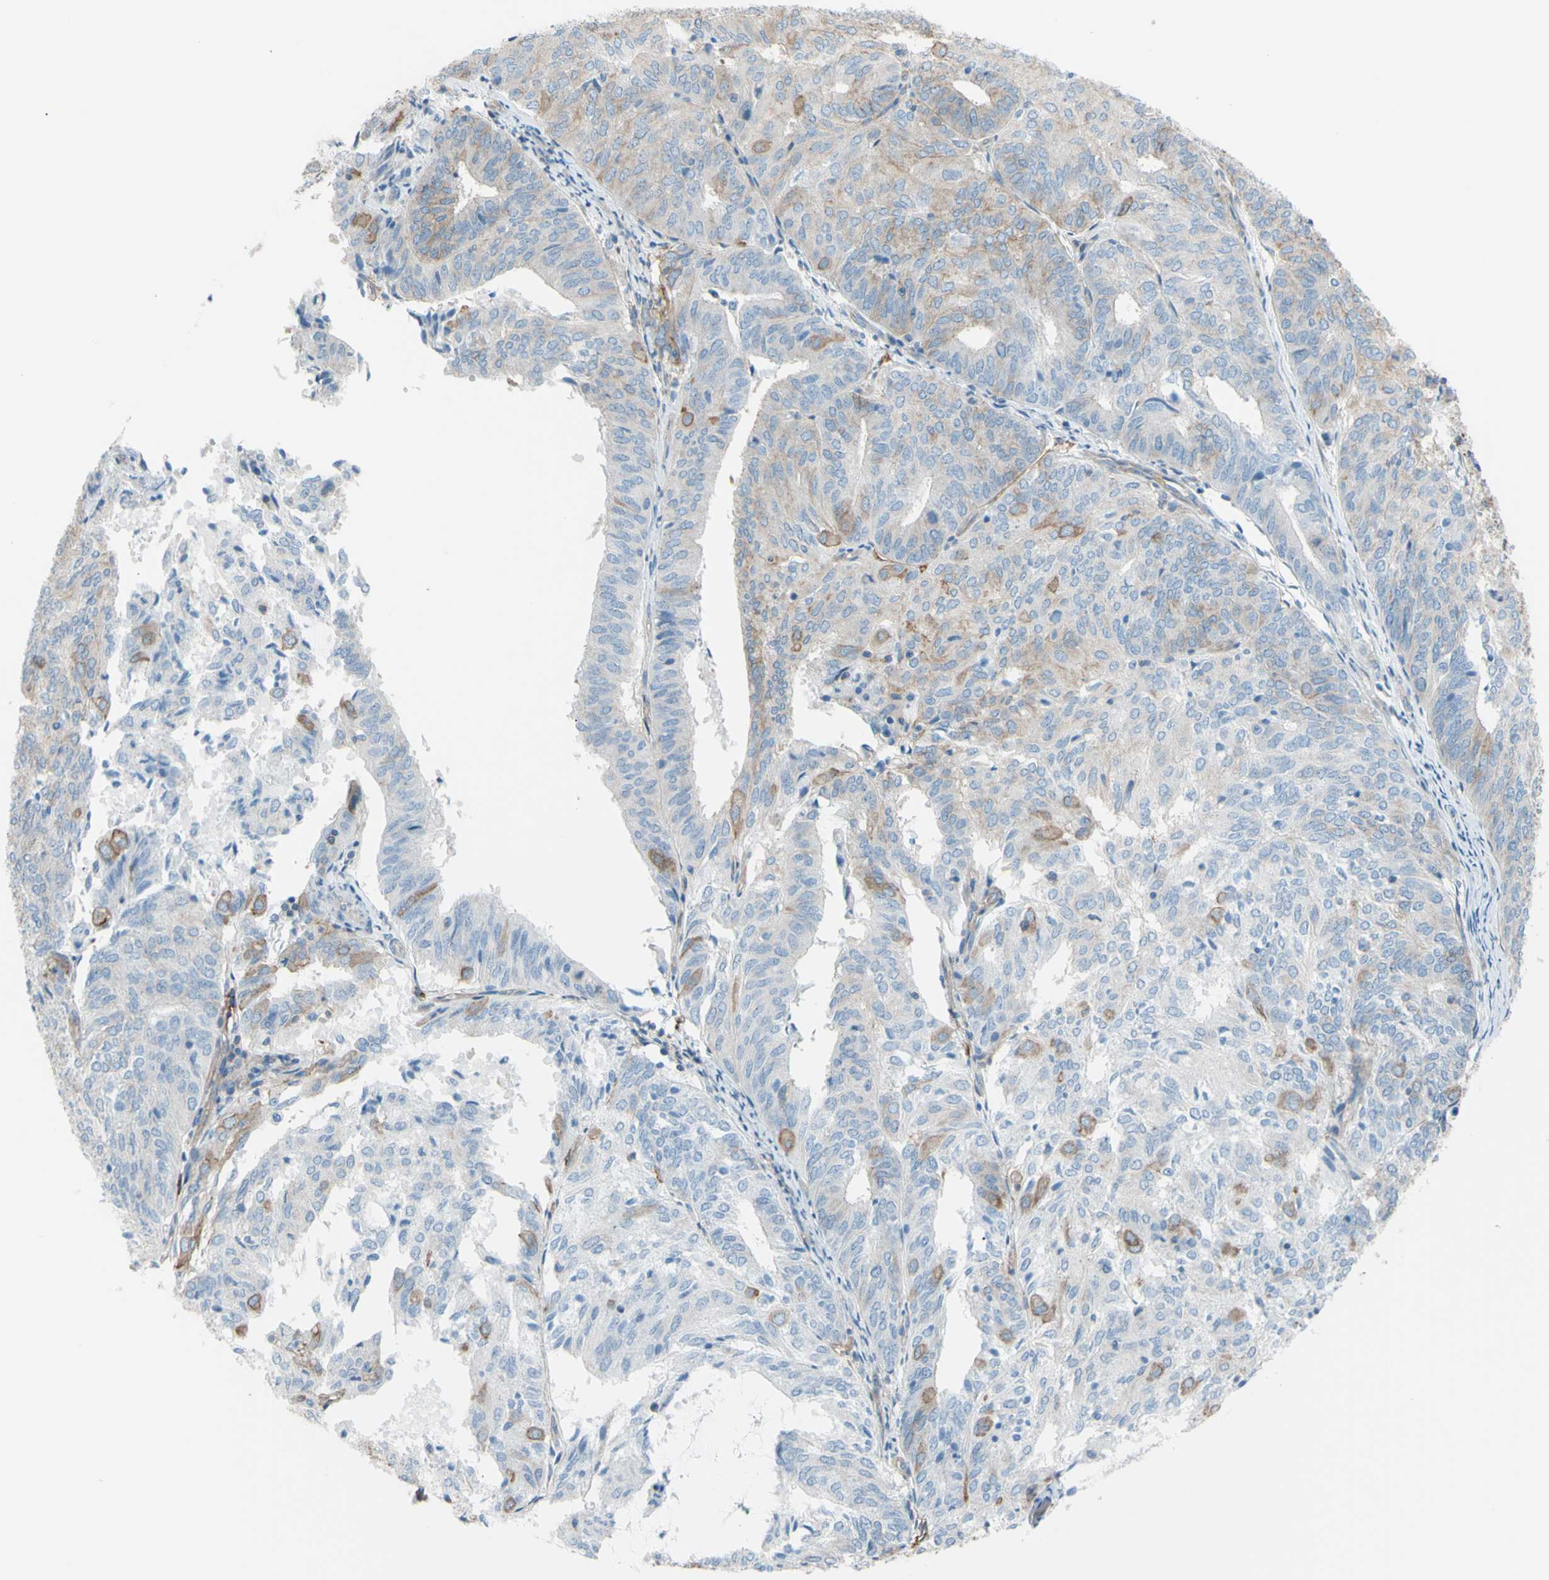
{"staining": {"intensity": "weak", "quantity": "<25%", "location": "cytoplasmic/membranous"}, "tissue": "endometrial cancer", "cell_type": "Tumor cells", "image_type": "cancer", "snomed": [{"axis": "morphology", "description": "Adenocarcinoma, NOS"}, {"axis": "topography", "description": "Uterus"}], "caption": "A high-resolution micrograph shows immunohistochemistry (IHC) staining of adenocarcinoma (endometrial), which shows no significant positivity in tumor cells.", "gene": "ADD1", "patient": {"sex": "female", "age": 60}}